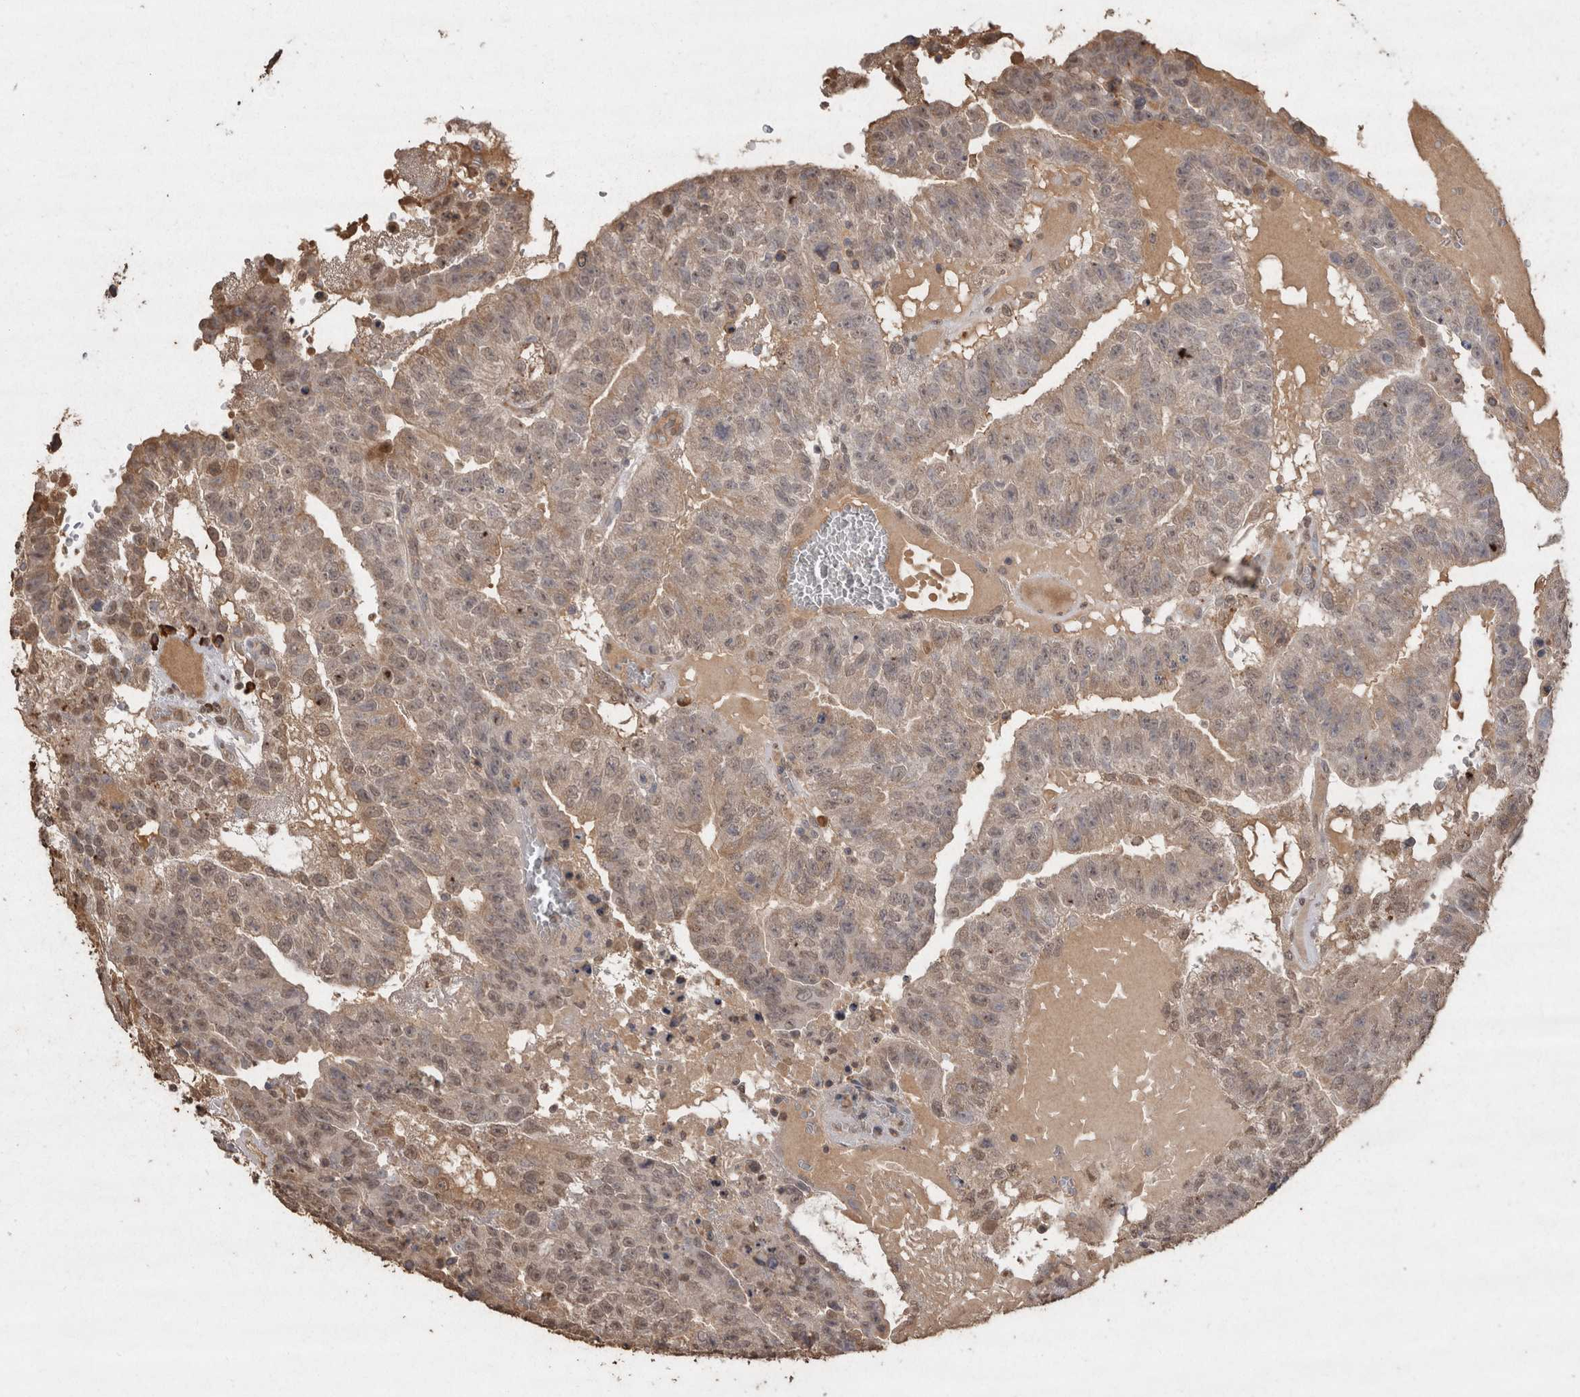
{"staining": {"intensity": "weak", "quantity": ">75%", "location": "cytoplasmic/membranous,nuclear"}, "tissue": "testis cancer", "cell_type": "Tumor cells", "image_type": "cancer", "snomed": [{"axis": "morphology", "description": "Seminoma, NOS"}, {"axis": "morphology", "description": "Carcinoma, Embryonal, NOS"}, {"axis": "topography", "description": "Testis"}], "caption": "An IHC histopathology image of neoplastic tissue is shown. Protein staining in brown highlights weak cytoplasmic/membranous and nuclear positivity in testis embryonal carcinoma within tumor cells. The protein of interest is stained brown, and the nuclei are stained in blue (DAB IHC with brightfield microscopy, high magnification).", "gene": "CRELD2", "patient": {"sex": "male", "age": 52}}